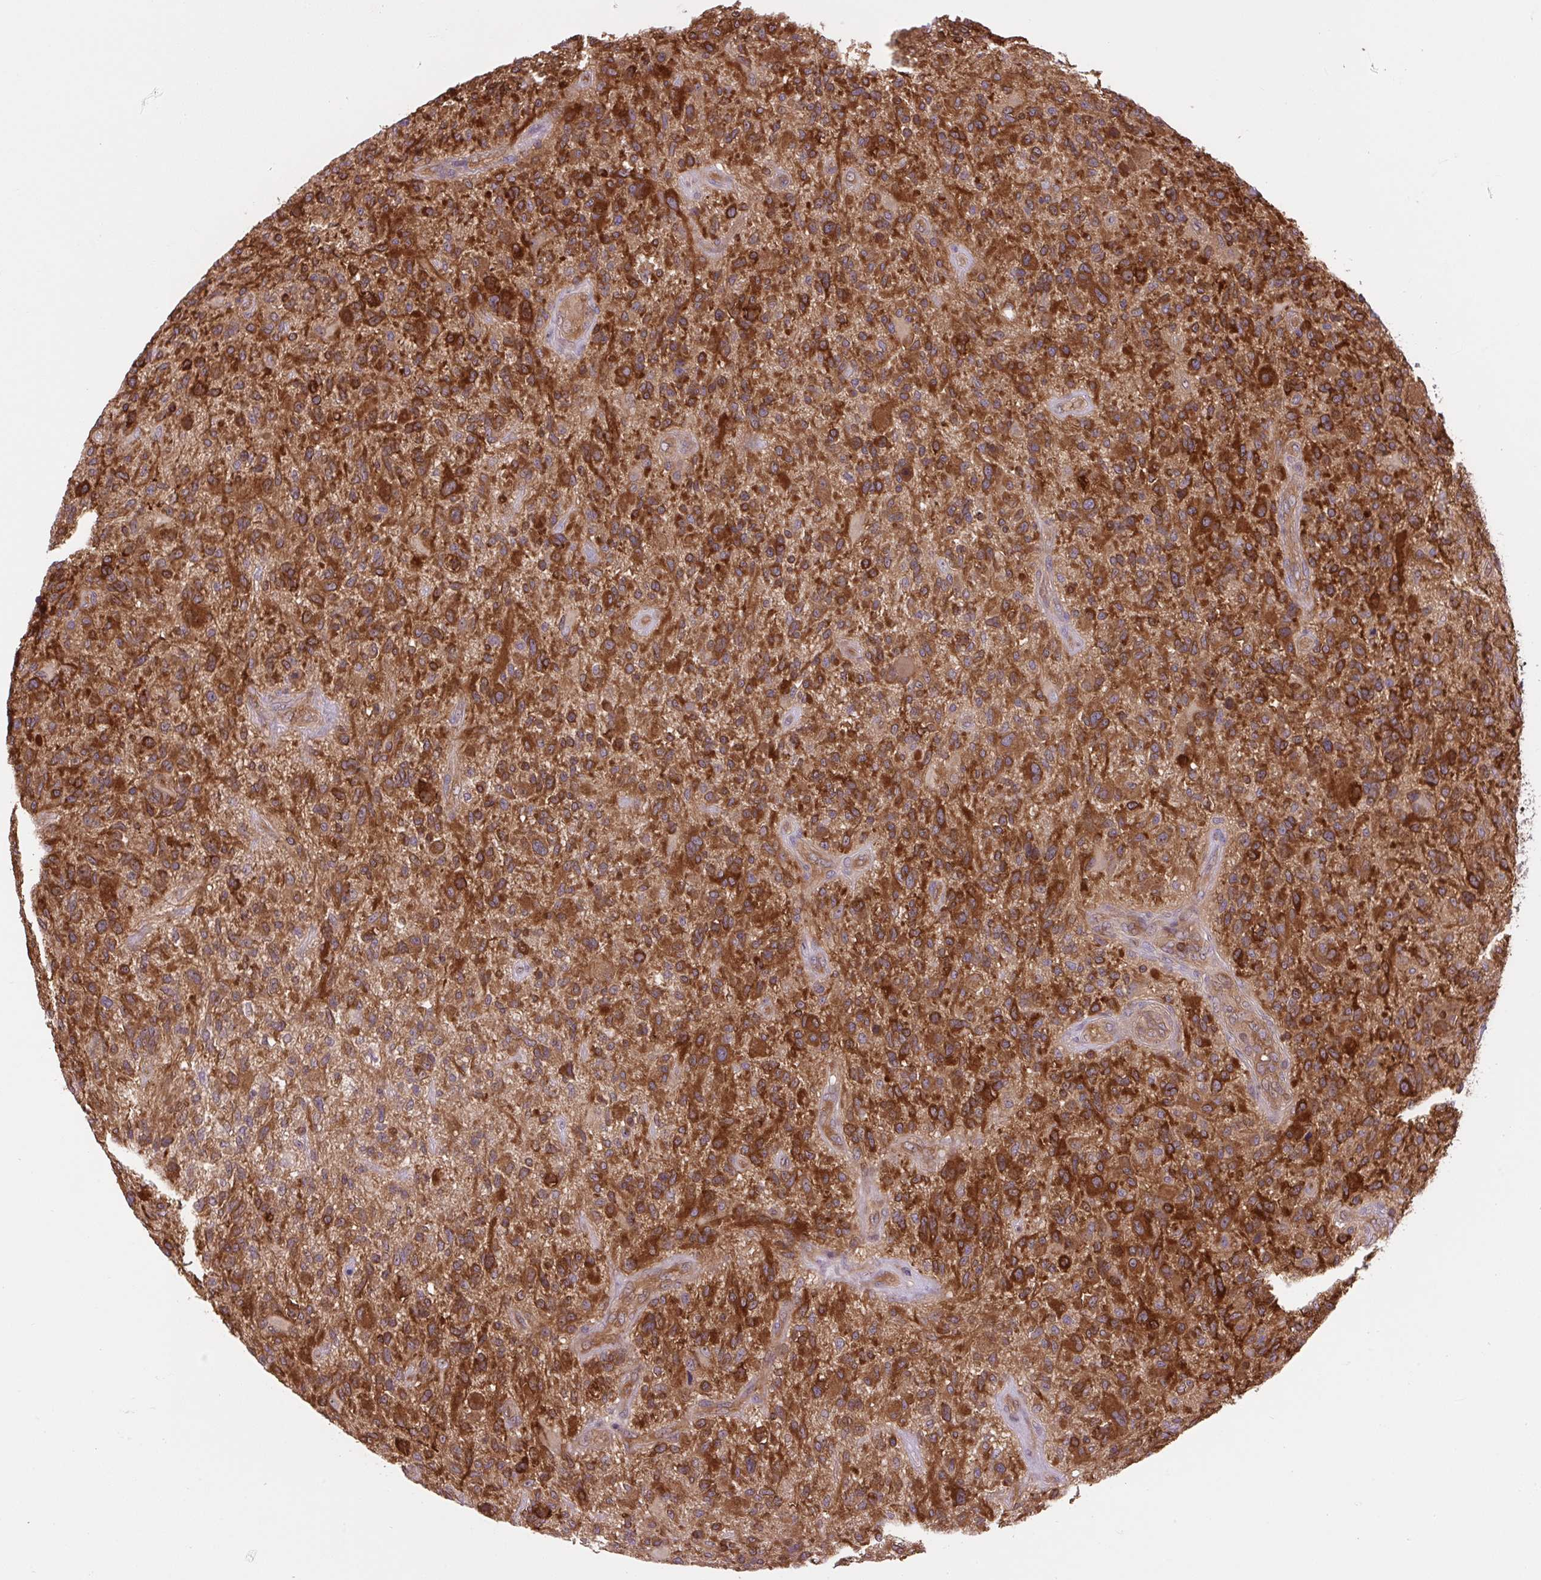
{"staining": {"intensity": "strong", "quantity": ">75%", "location": "cytoplasmic/membranous"}, "tissue": "glioma", "cell_type": "Tumor cells", "image_type": "cancer", "snomed": [{"axis": "morphology", "description": "Glioma, malignant, High grade"}, {"axis": "topography", "description": "Brain"}], "caption": "A brown stain labels strong cytoplasmic/membranous expression of a protein in glioma tumor cells. (IHC, brightfield microscopy, high magnification).", "gene": "PLCG1", "patient": {"sex": "male", "age": 47}}